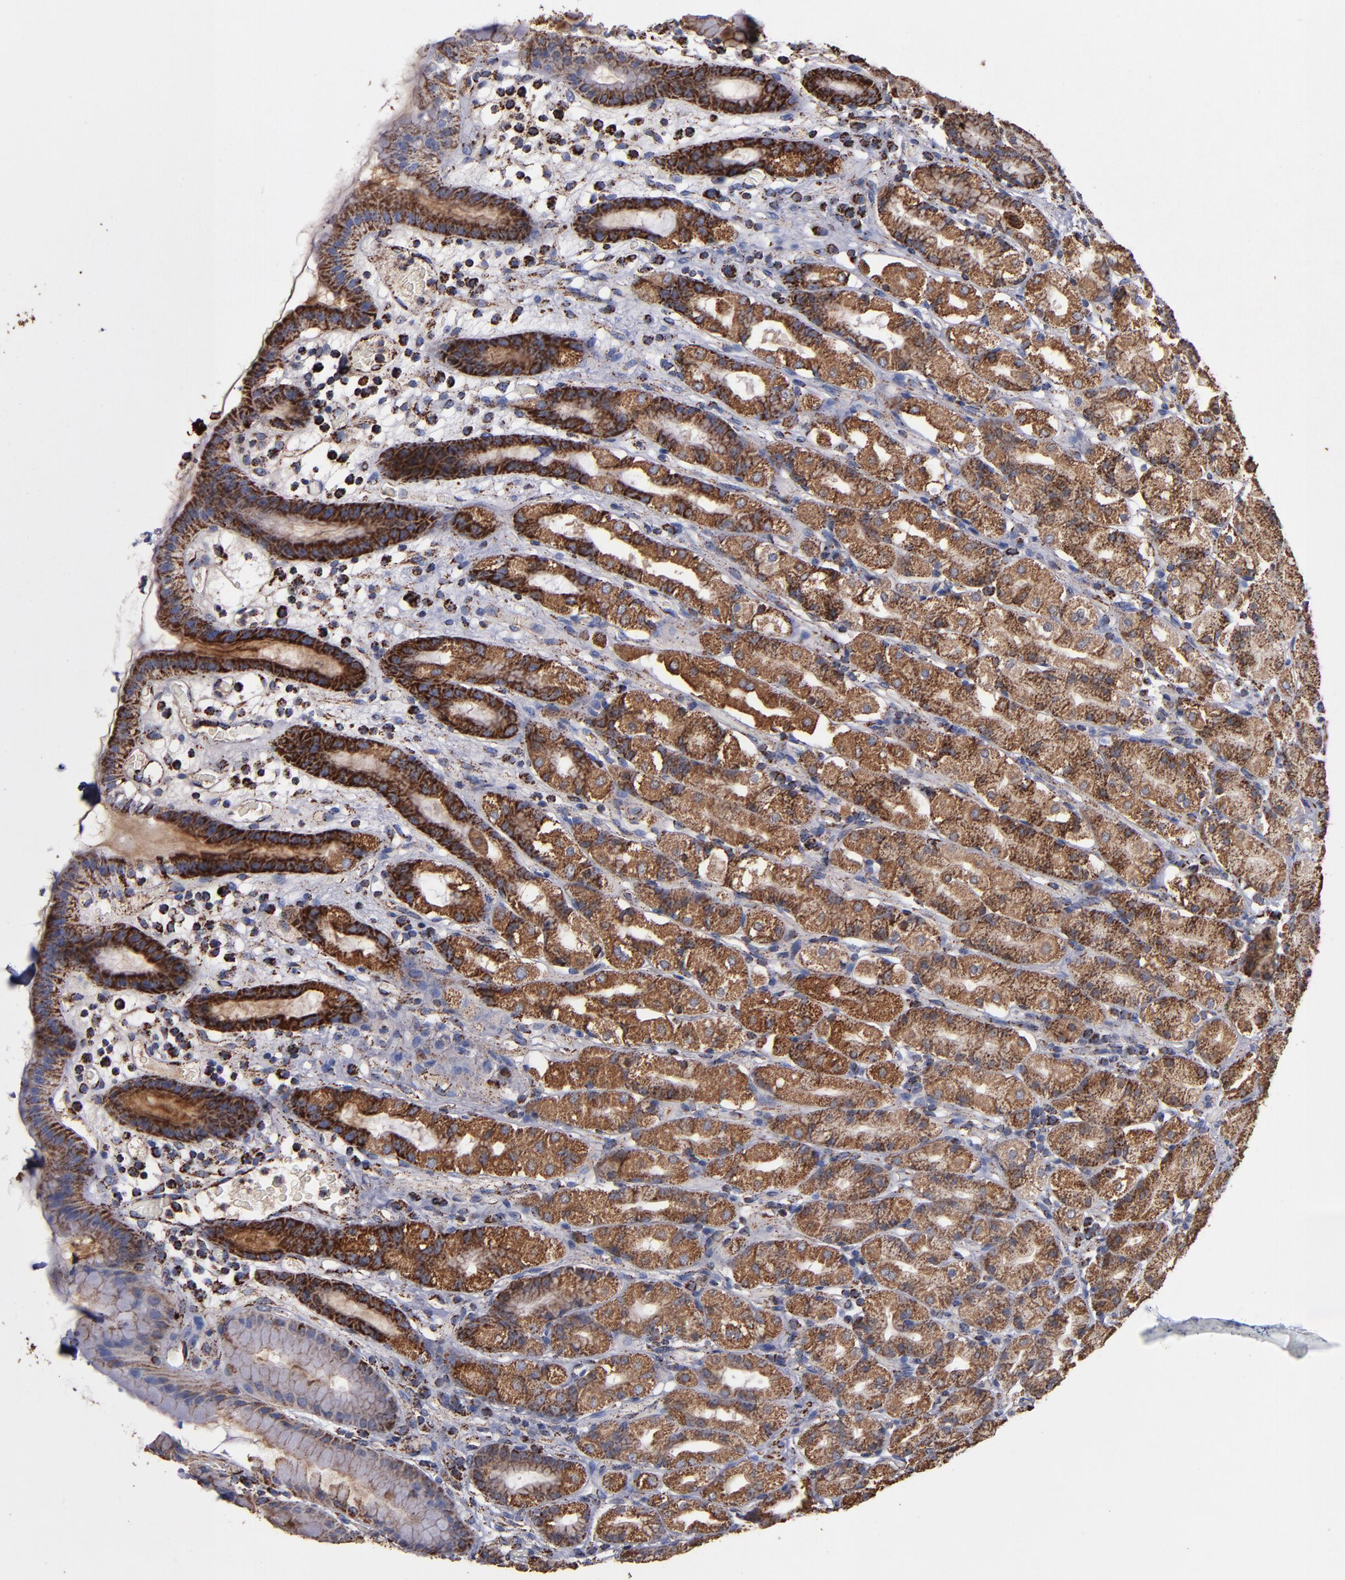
{"staining": {"intensity": "strong", "quantity": ">75%", "location": "cytoplasmic/membranous"}, "tissue": "stomach", "cell_type": "Glandular cells", "image_type": "normal", "snomed": [{"axis": "morphology", "description": "Normal tissue, NOS"}, {"axis": "topography", "description": "Stomach, upper"}], "caption": "Glandular cells show high levels of strong cytoplasmic/membranous expression in approximately >75% of cells in unremarkable human stomach.", "gene": "SOD2", "patient": {"sex": "male", "age": 68}}